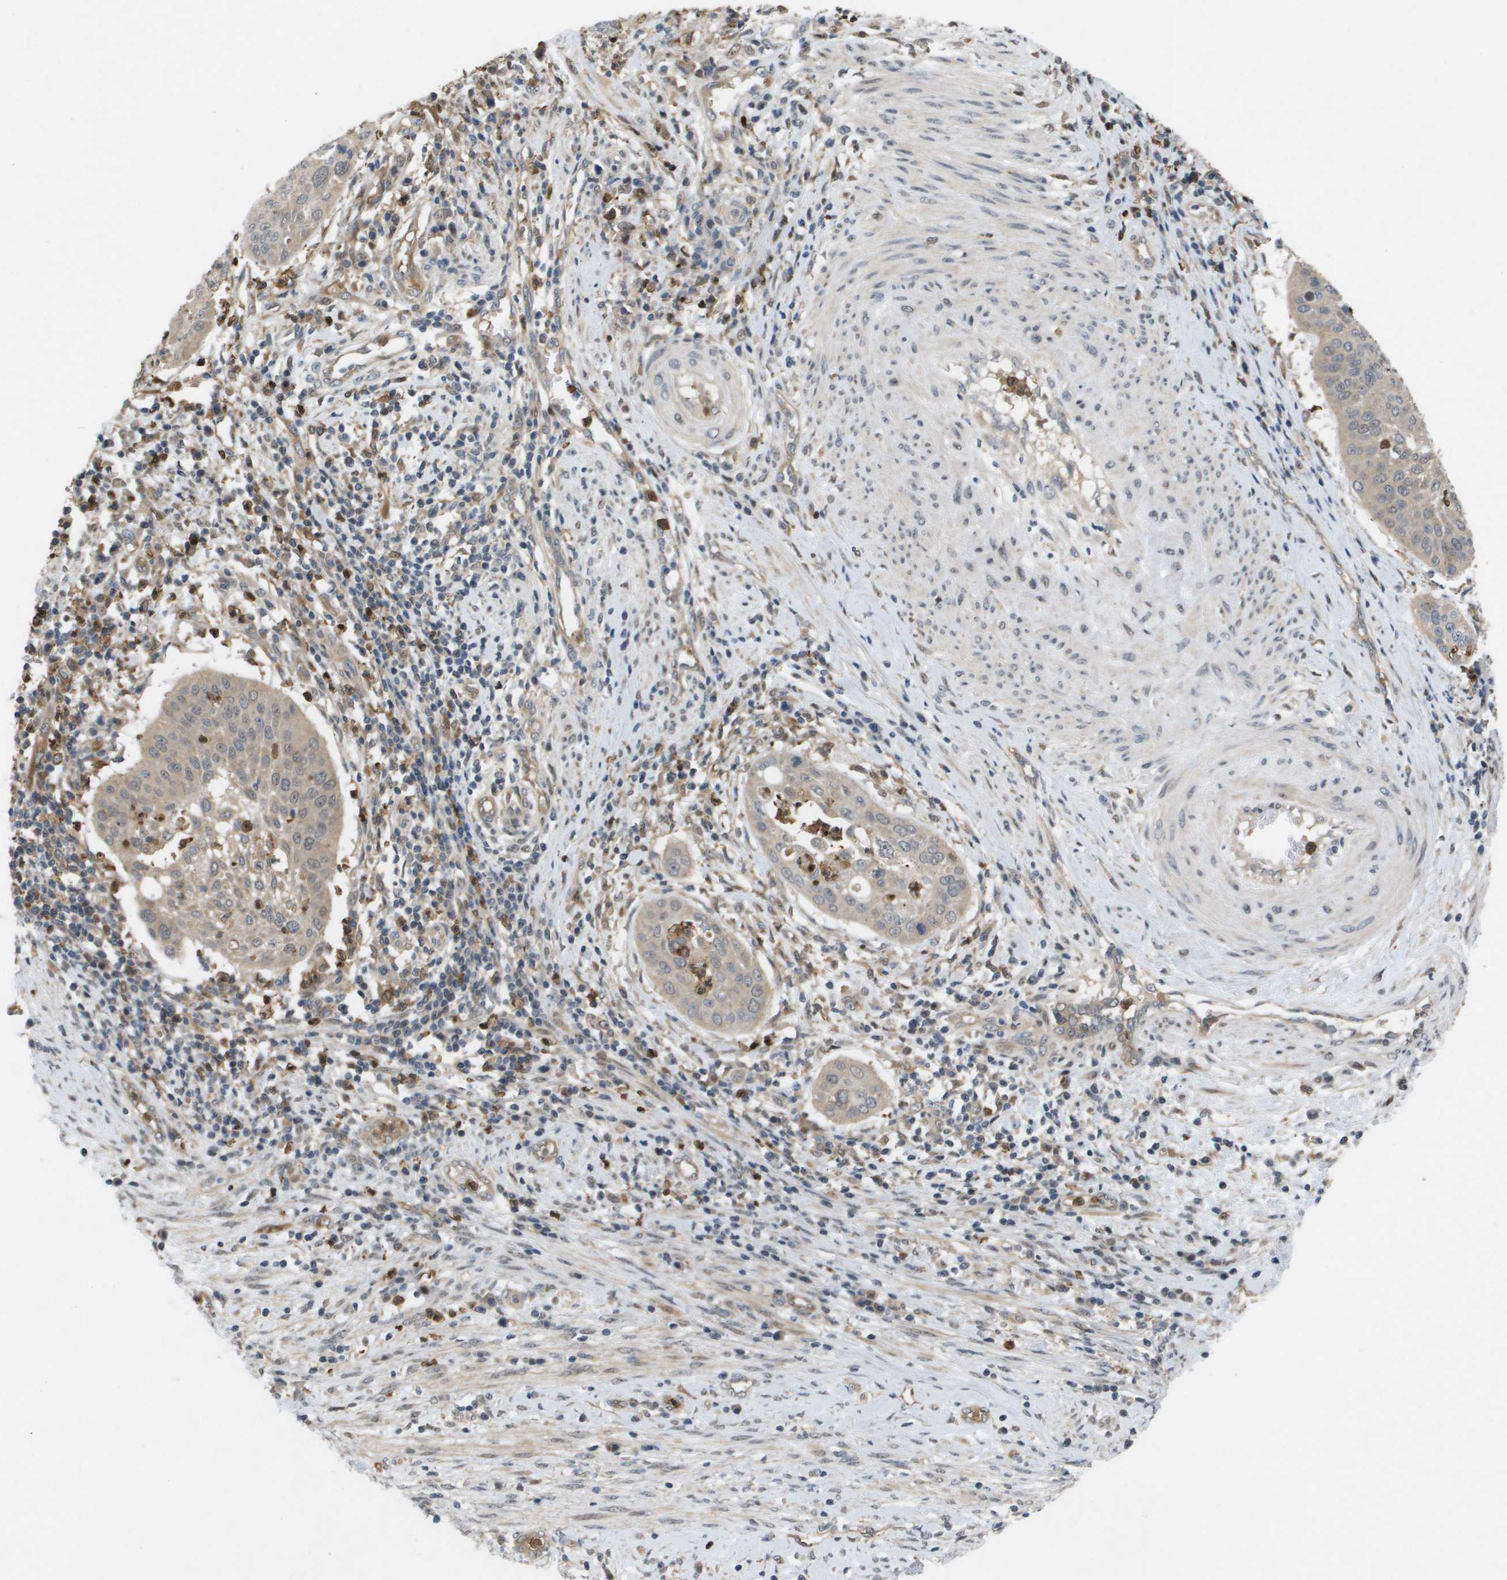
{"staining": {"intensity": "weak", "quantity": "25%-75%", "location": "cytoplasmic/membranous"}, "tissue": "cervical cancer", "cell_type": "Tumor cells", "image_type": "cancer", "snomed": [{"axis": "morphology", "description": "Normal tissue, NOS"}, {"axis": "morphology", "description": "Squamous cell carcinoma, NOS"}, {"axis": "topography", "description": "Cervix"}], "caption": "This photomicrograph exhibits immunohistochemistry (IHC) staining of human cervical cancer, with low weak cytoplasmic/membranous staining in approximately 25%-75% of tumor cells.", "gene": "PALD1", "patient": {"sex": "female", "age": 39}}